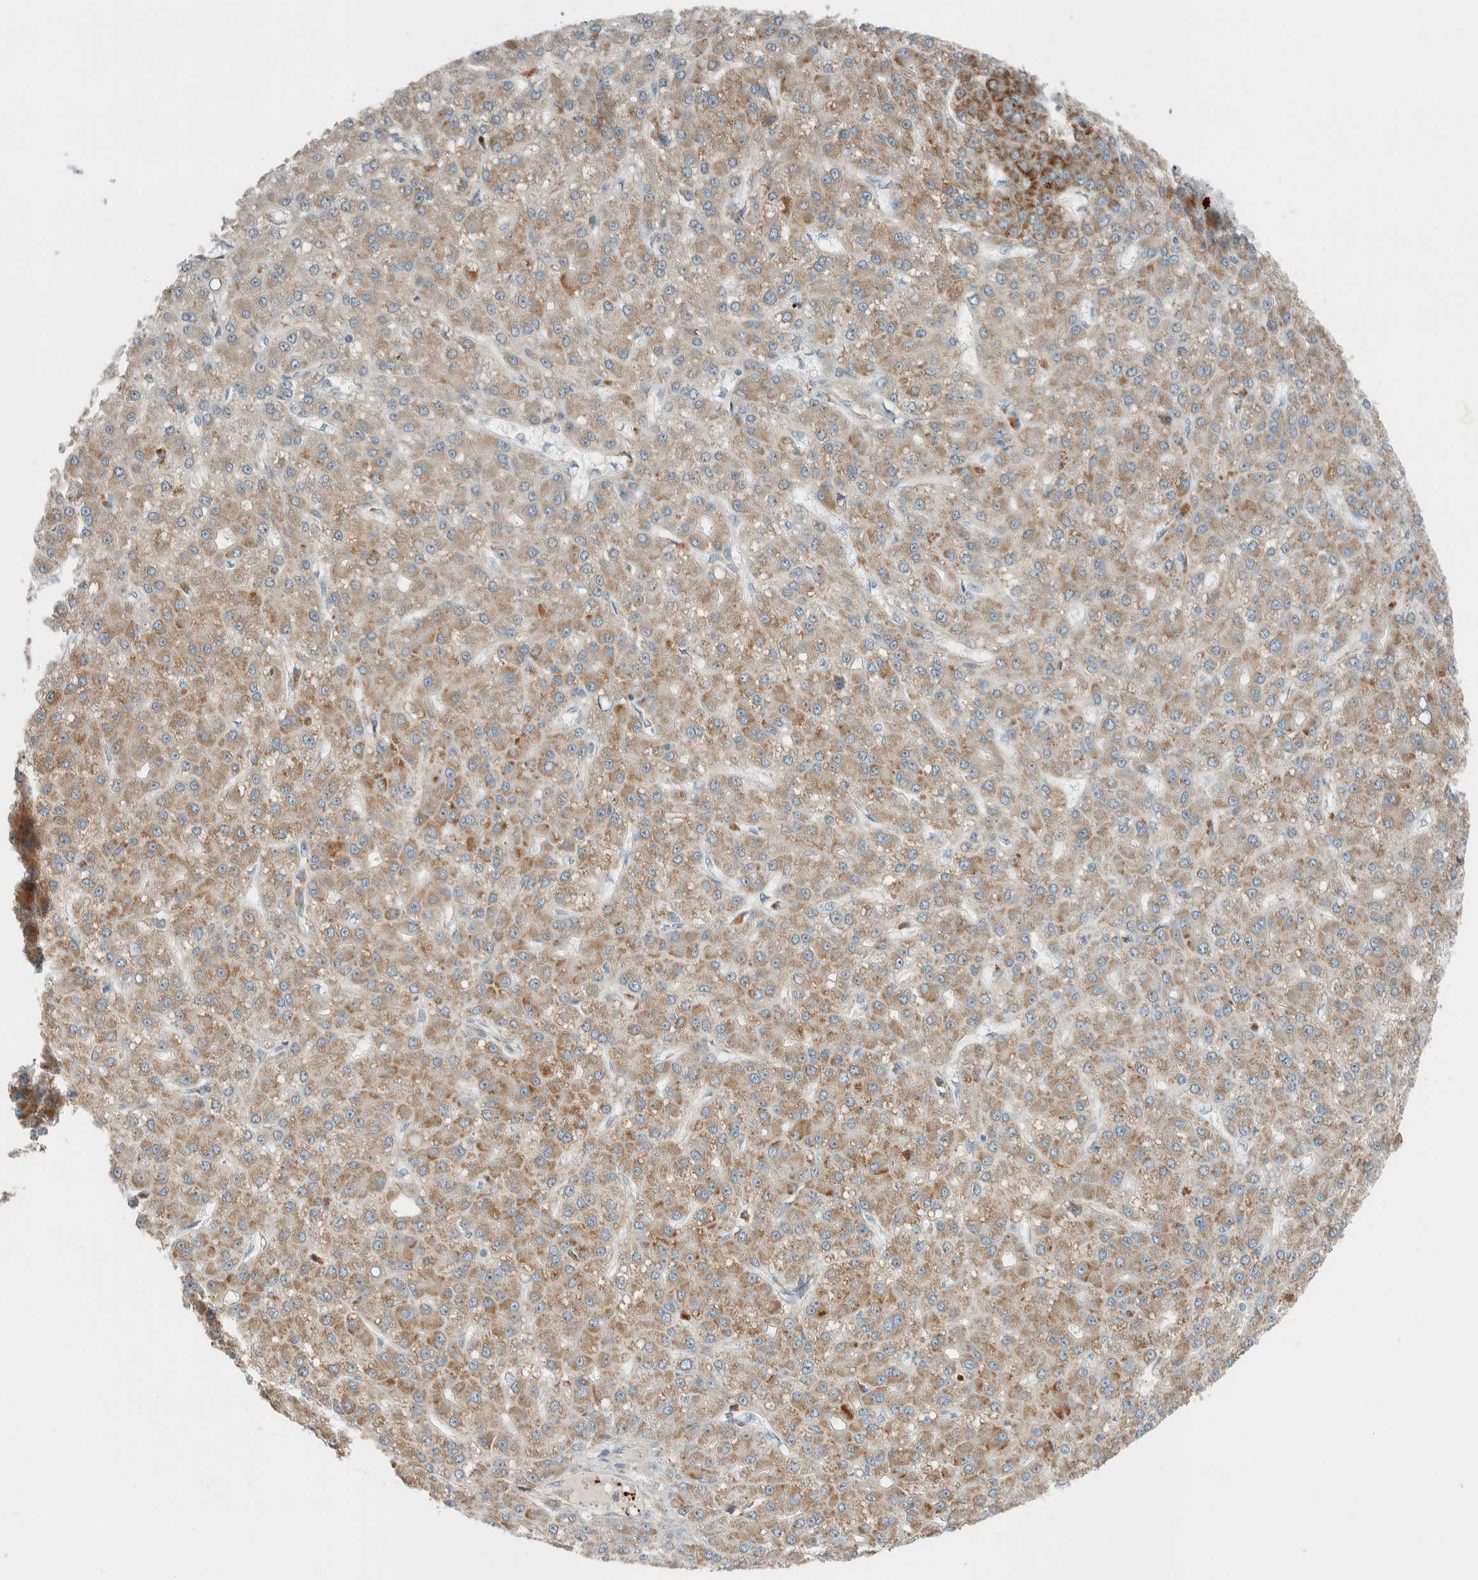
{"staining": {"intensity": "moderate", "quantity": ">75%", "location": "cytoplasmic/membranous"}, "tissue": "liver cancer", "cell_type": "Tumor cells", "image_type": "cancer", "snomed": [{"axis": "morphology", "description": "Carcinoma, Hepatocellular, NOS"}, {"axis": "topography", "description": "Liver"}], "caption": "This is a photomicrograph of immunohistochemistry (IHC) staining of liver cancer (hepatocellular carcinoma), which shows moderate expression in the cytoplasmic/membranous of tumor cells.", "gene": "SLFN12L", "patient": {"sex": "male", "age": 67}}